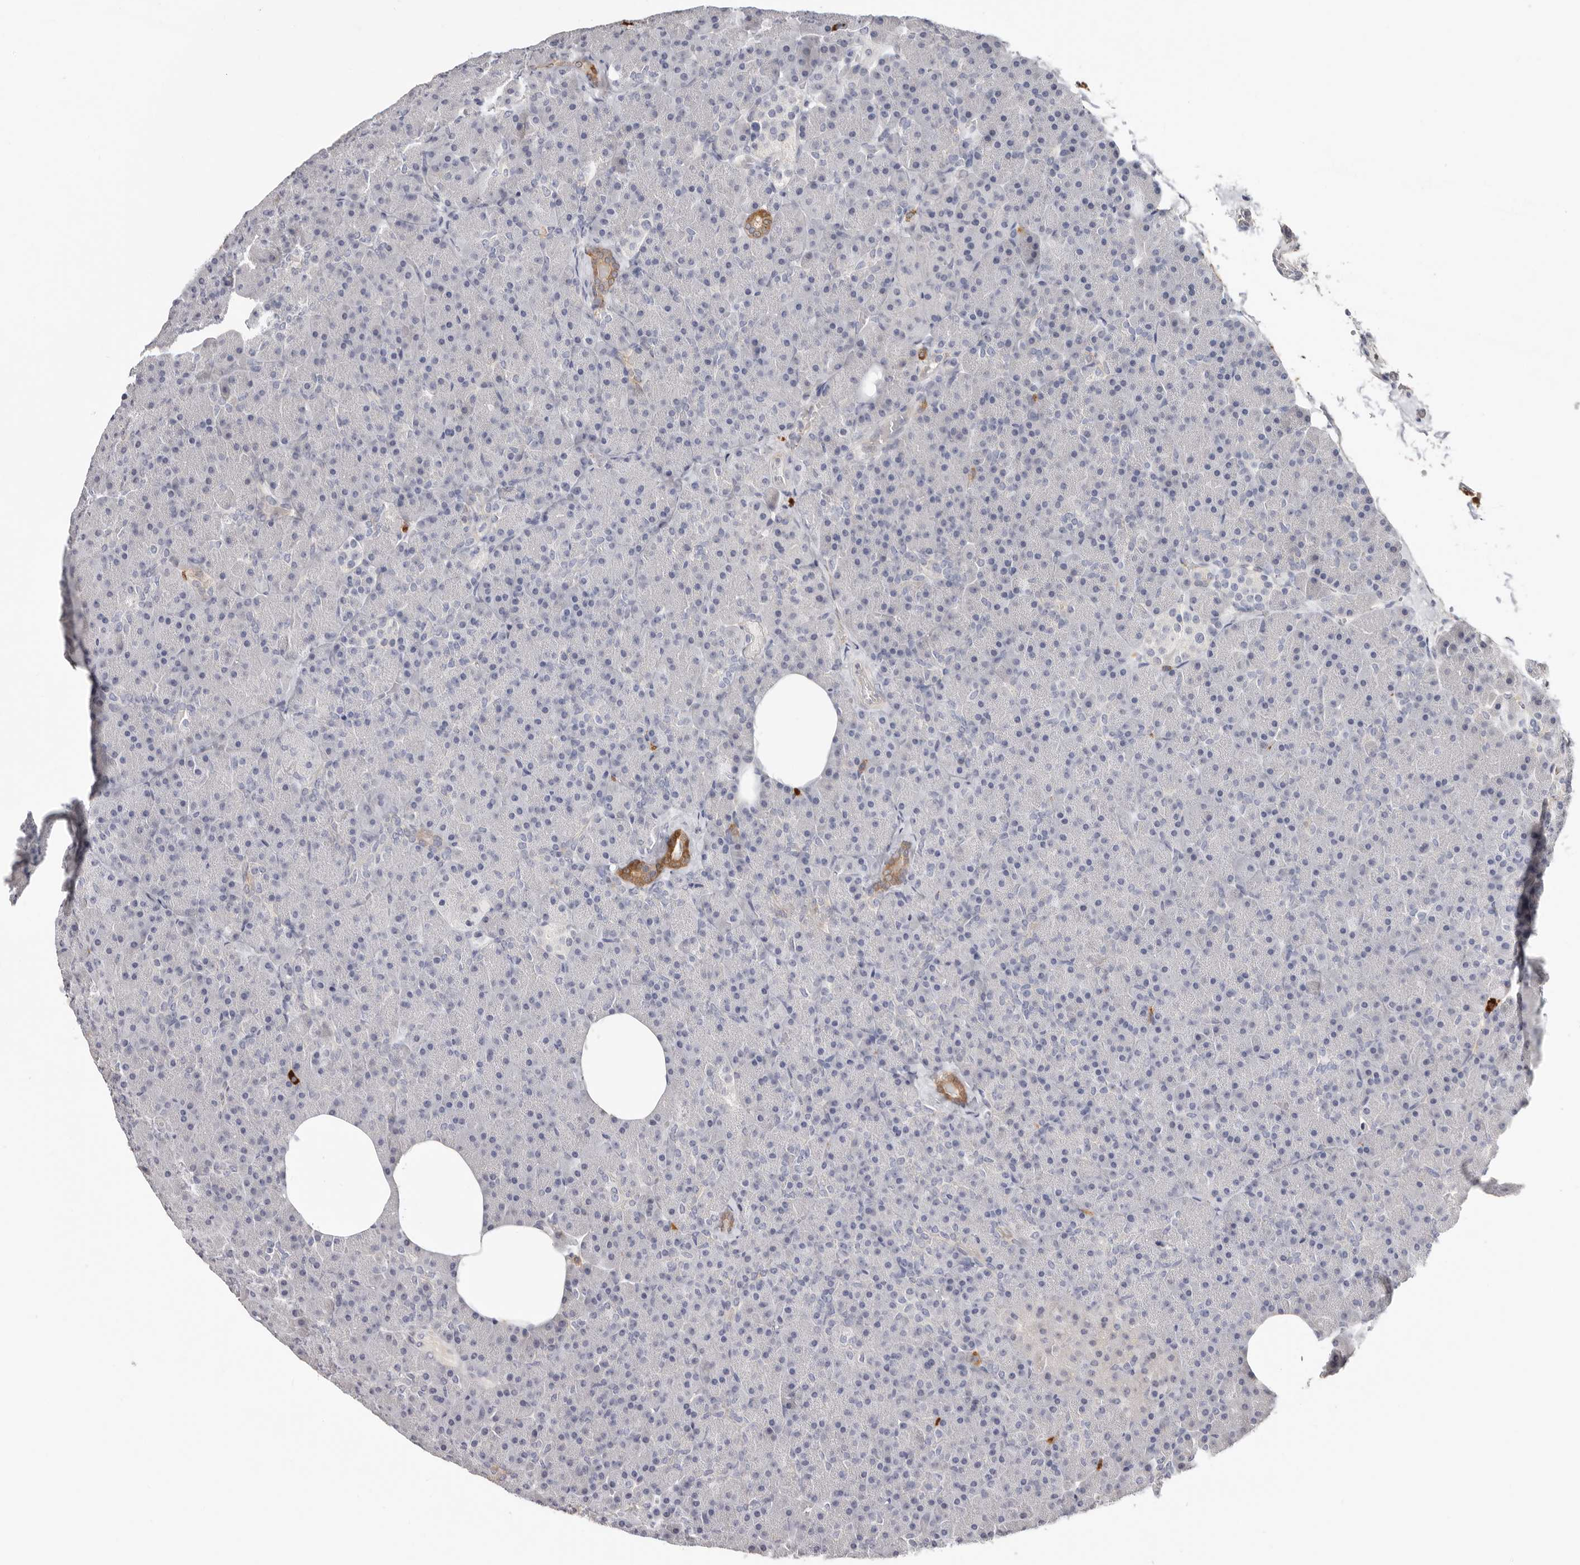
{"staining": {"intensity": "moderate", "quantity": "<25%", "location": "cytoplasmic/membranous"}, "tissue": "pancreas", "cell_type": "Exocrine glandular cells", "image_type": "normal", "snomed": [{"axis": "morphology", "description": "Normal tissue, NOS"}, {"axis": "morphology", "description": "Carcinoid, malignant, NOS"}, {"axis": "topography", "description": "Pancreas"}], "caption": "Moderate cytoplasmic/membranous positivity is seen in about <25% of exocrine glandular cells in normal pancreas. The staining was performed using DAB (3,3'-diaminobenzidine), with brown indicating positive protein expression. Nuclei are stained blue with hematoxylin.", "gene": "PKDCC", "patient": {"sex": "female", "age": 35}}